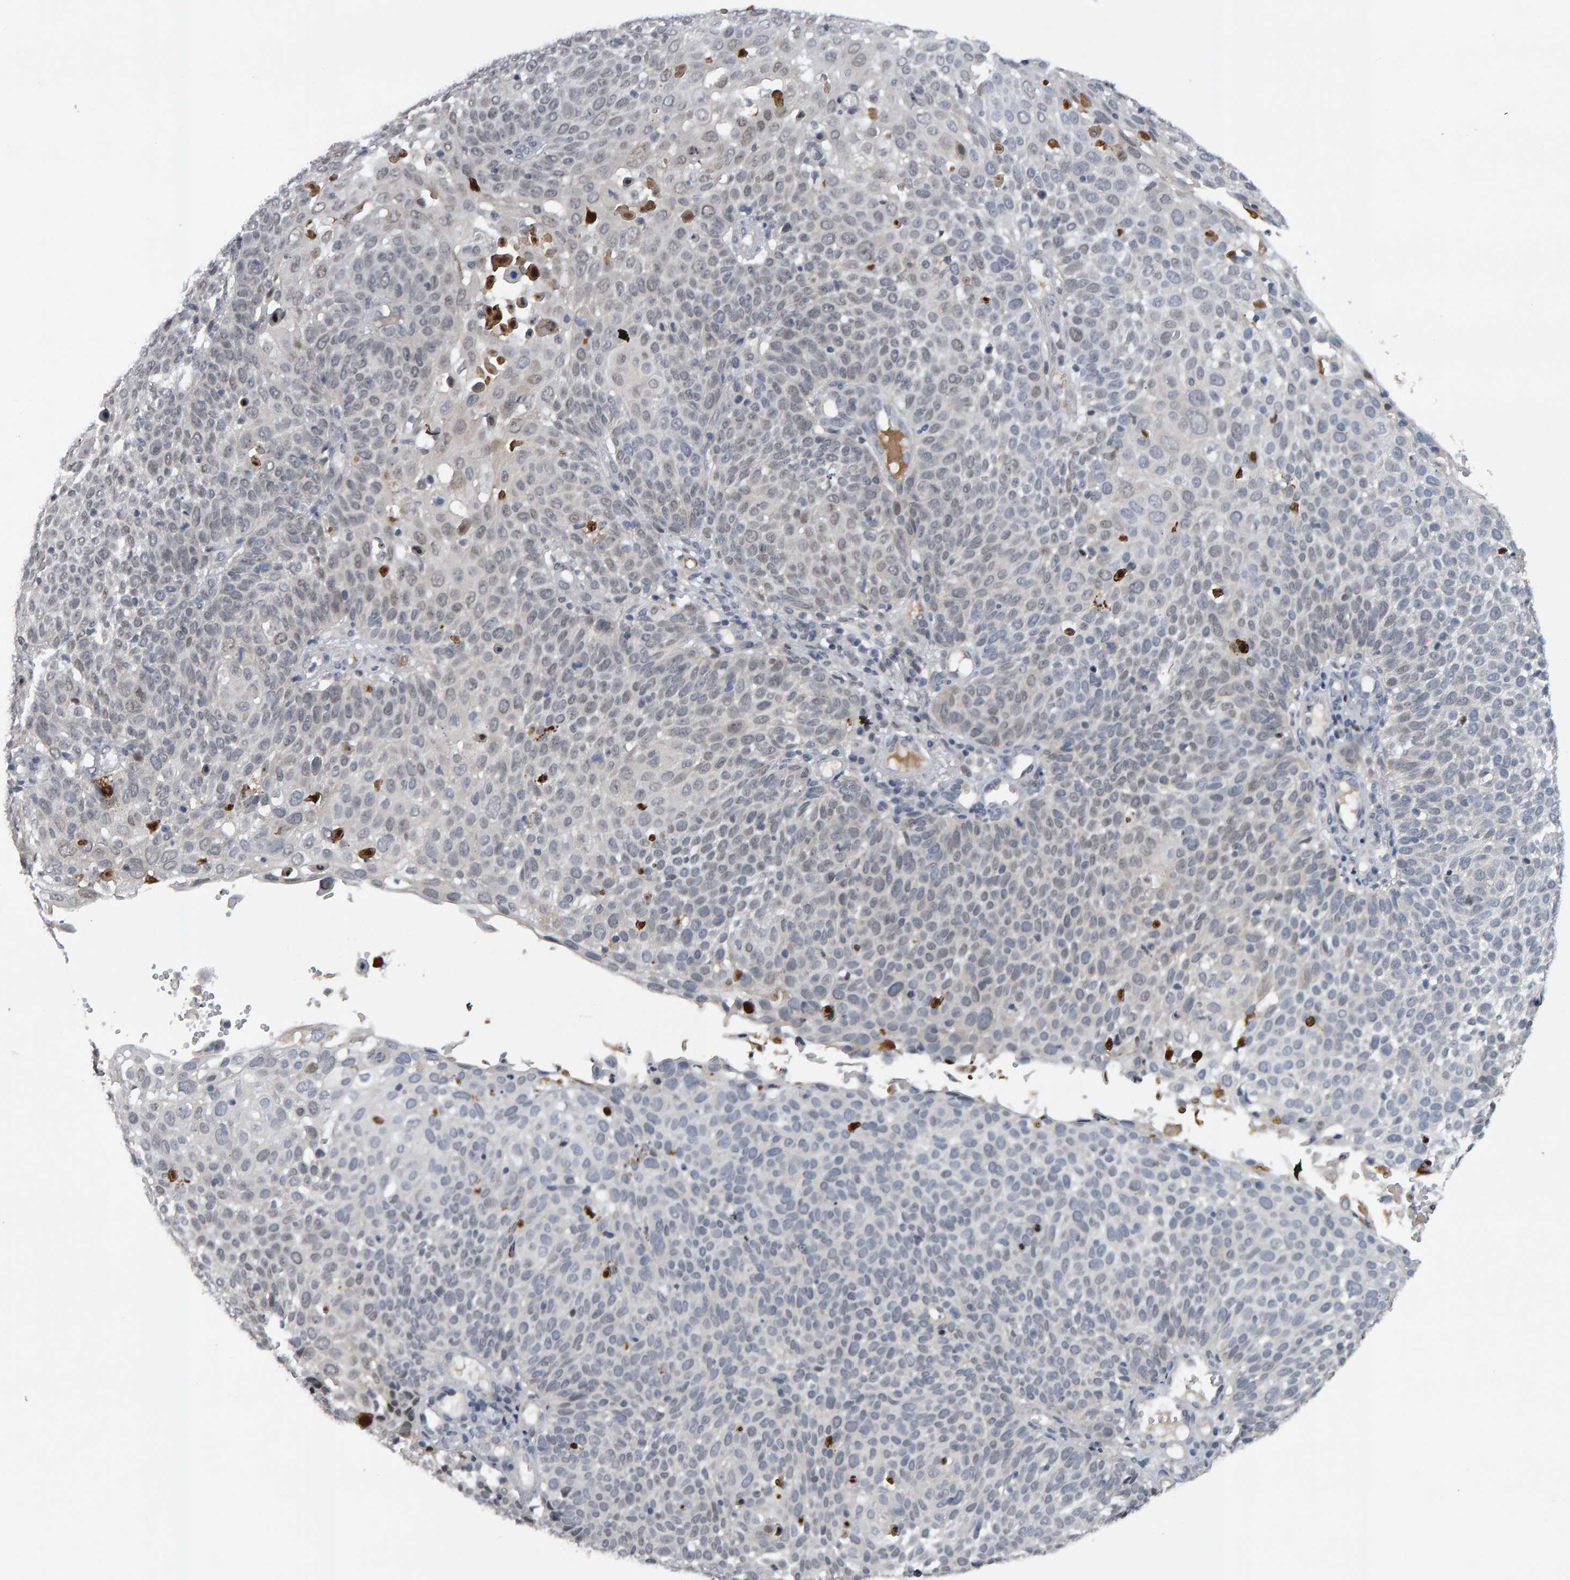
{"staining": {"intensity": "negative", "quantity": "none", "location": "none"}, "tissue": "cervical cancer", "cell_type": "Tumor cells", "image_type": "cancer", "snomed": [{"axis": "morphology", "description": "Squamous cell carcinoma, NOS"}, {"axis": "topography", "description": "Cervix"}], "caption": "Cervical cancer (squamous cell carcinoma) stained for a protein using IHC demonstrates no positivity tumor cells.", "gene": "IPO8", "patient": {"sex": "female", "age": 74}}